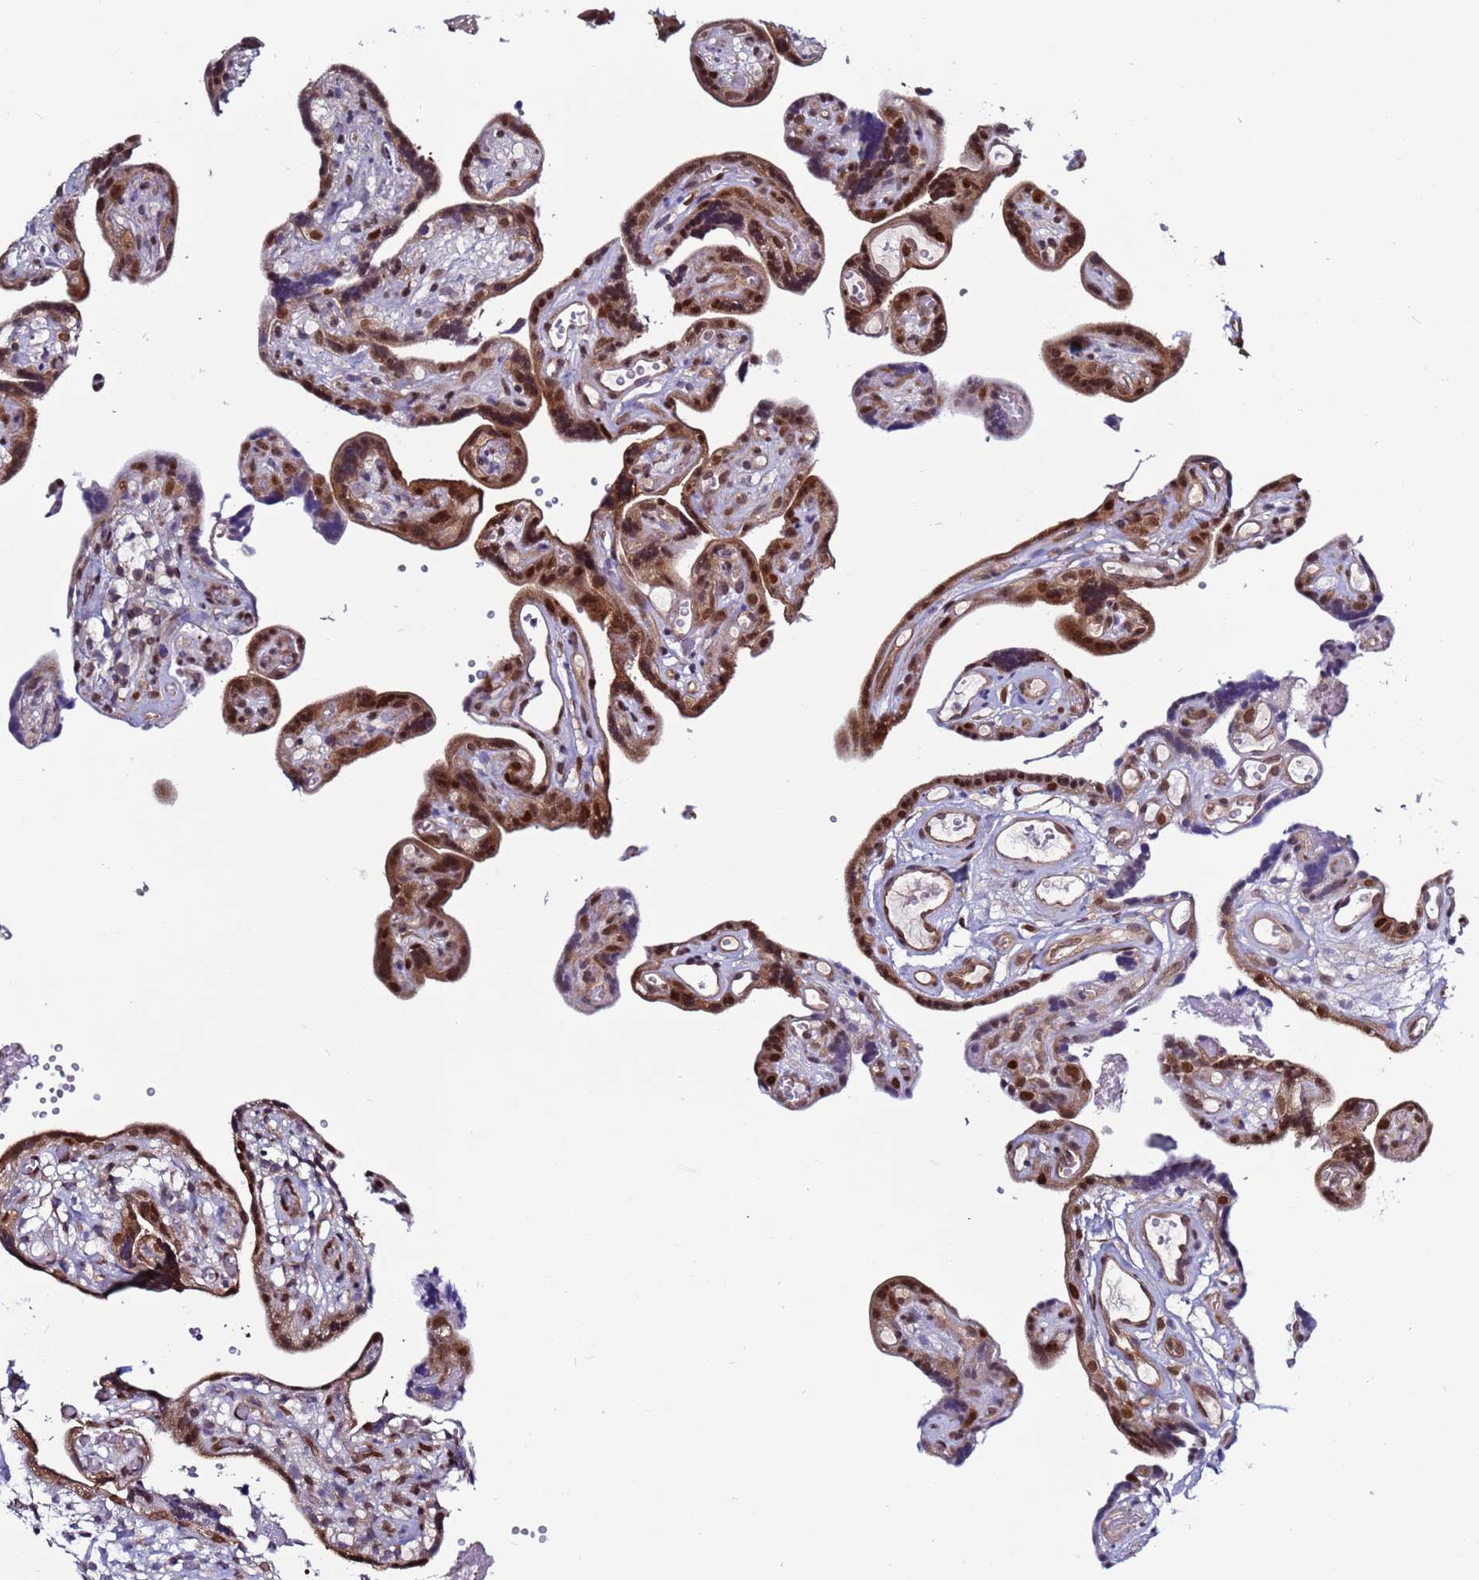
{"staining": {"intensity": "strong", "quantity": "25%-75%", "location": "cytoplasmic/membranous,nuclear"}, "tissue": "placenta", "cell_type": "Decidual cells", "image_type": "normal", "snomed": [{"axis": "morphology", "description": "Normal tissue, NOS"}, {"axis": "topography", "description": "Placenta"}], "caption": "This is a photomicrograph of IHC staining of benign placenta, which shows strong expression in the cytoplasmic/membranous,nuclear of decidual cells.", "gene": "TRIM37", "patient": {"sex": "female", "age": 30}}